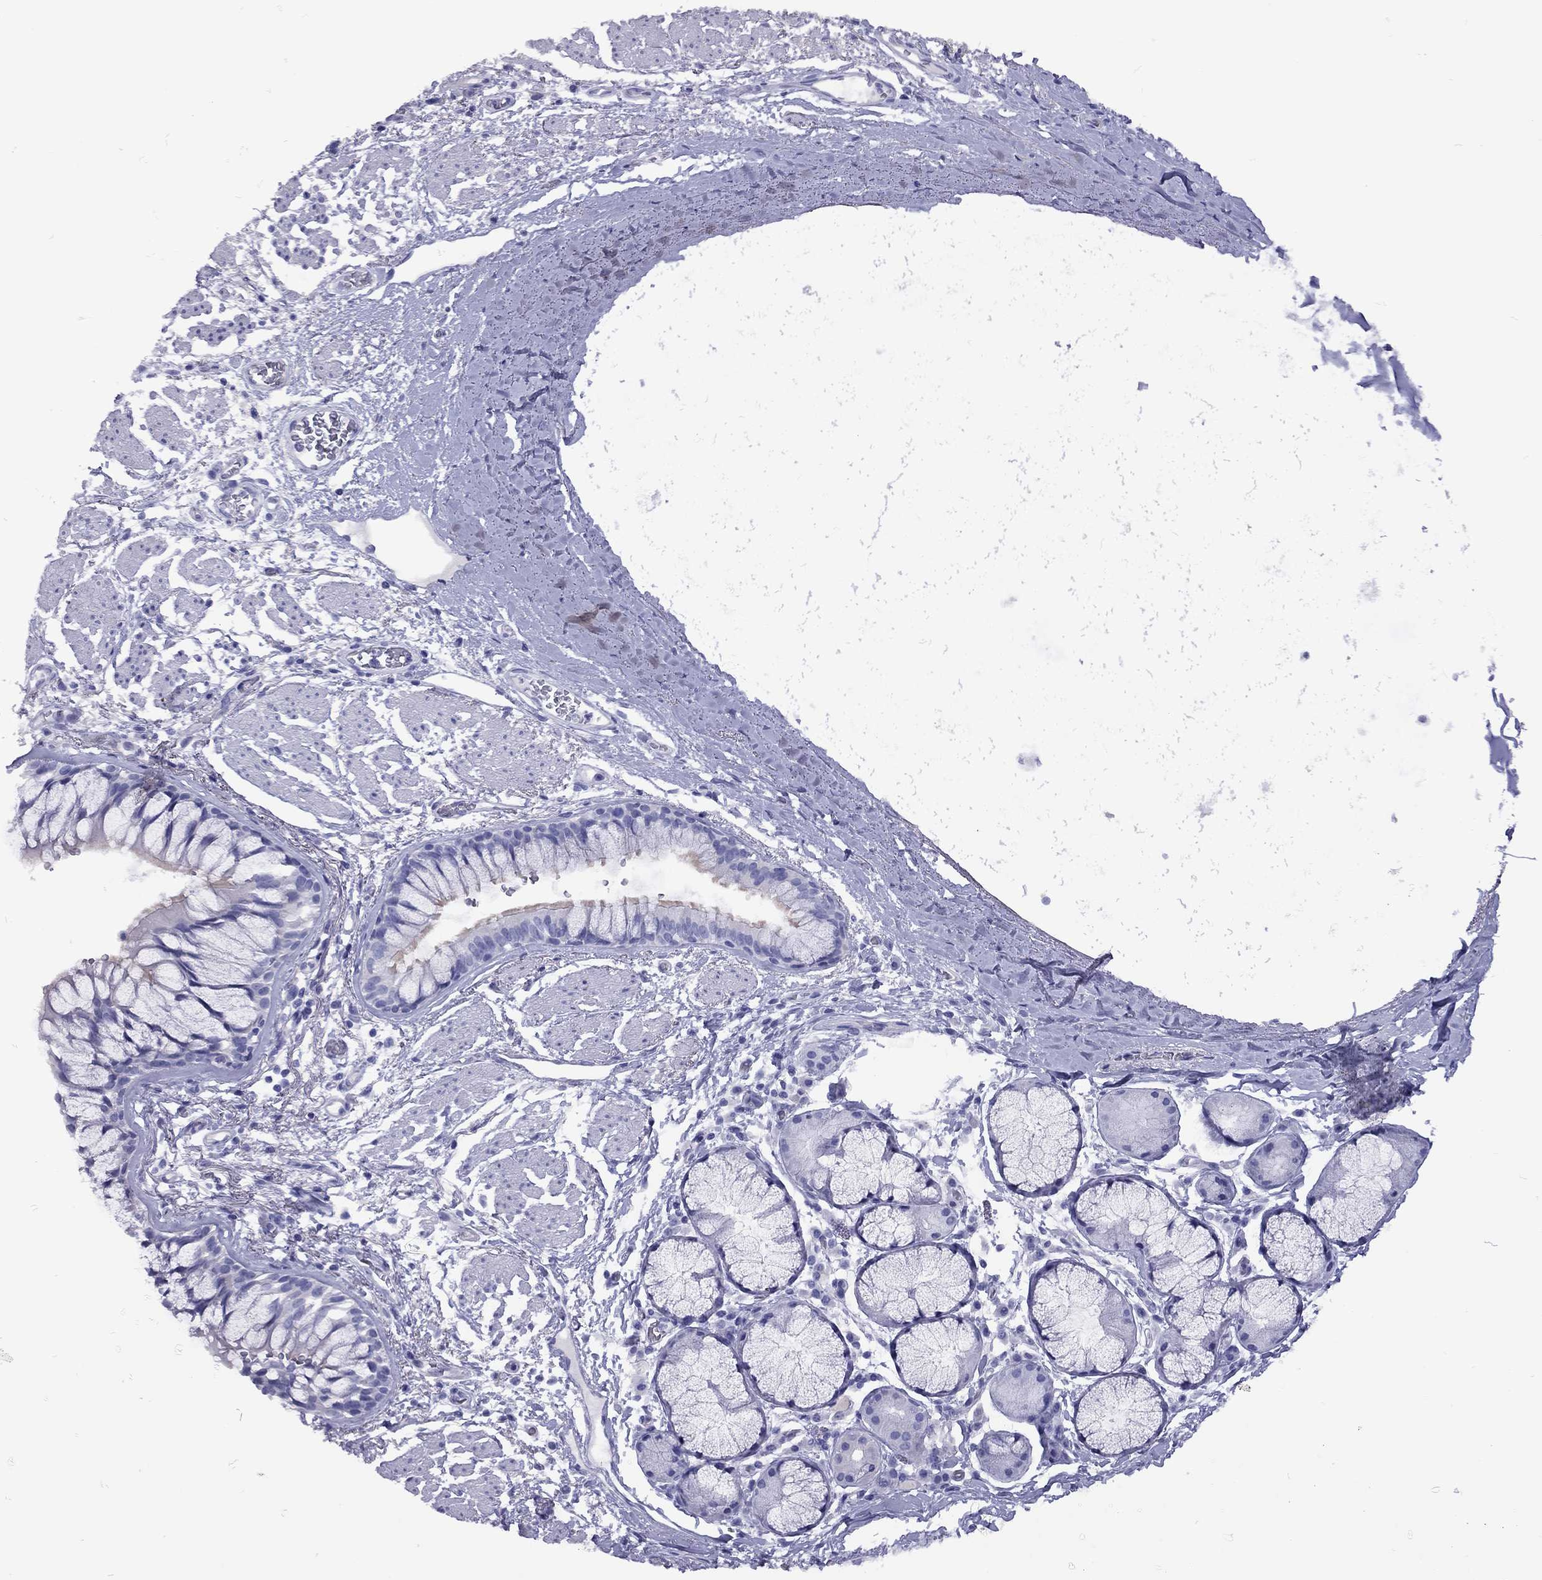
{"staining": {"intensity": "weak", "quantity": "<25%", "location": "cytoplasmic/membranous"}, "tissue": "bronchus", "cell_type": "Respiratory epithelial cells", "image_type": "normal", "snomed": [{"axis": "morphology", "description": "Normal tissue, NOS"}, {"axis": "topography", "description": "Bronchus"}, {"axis": "topography", "description": "Lung"}], "caption": "Photomicrograph shows no significant protein staining in respiratory epithelial cells of benign bronchus.", "gene": "FSCN3", "patient": {"sex": "female", "age": 57}}